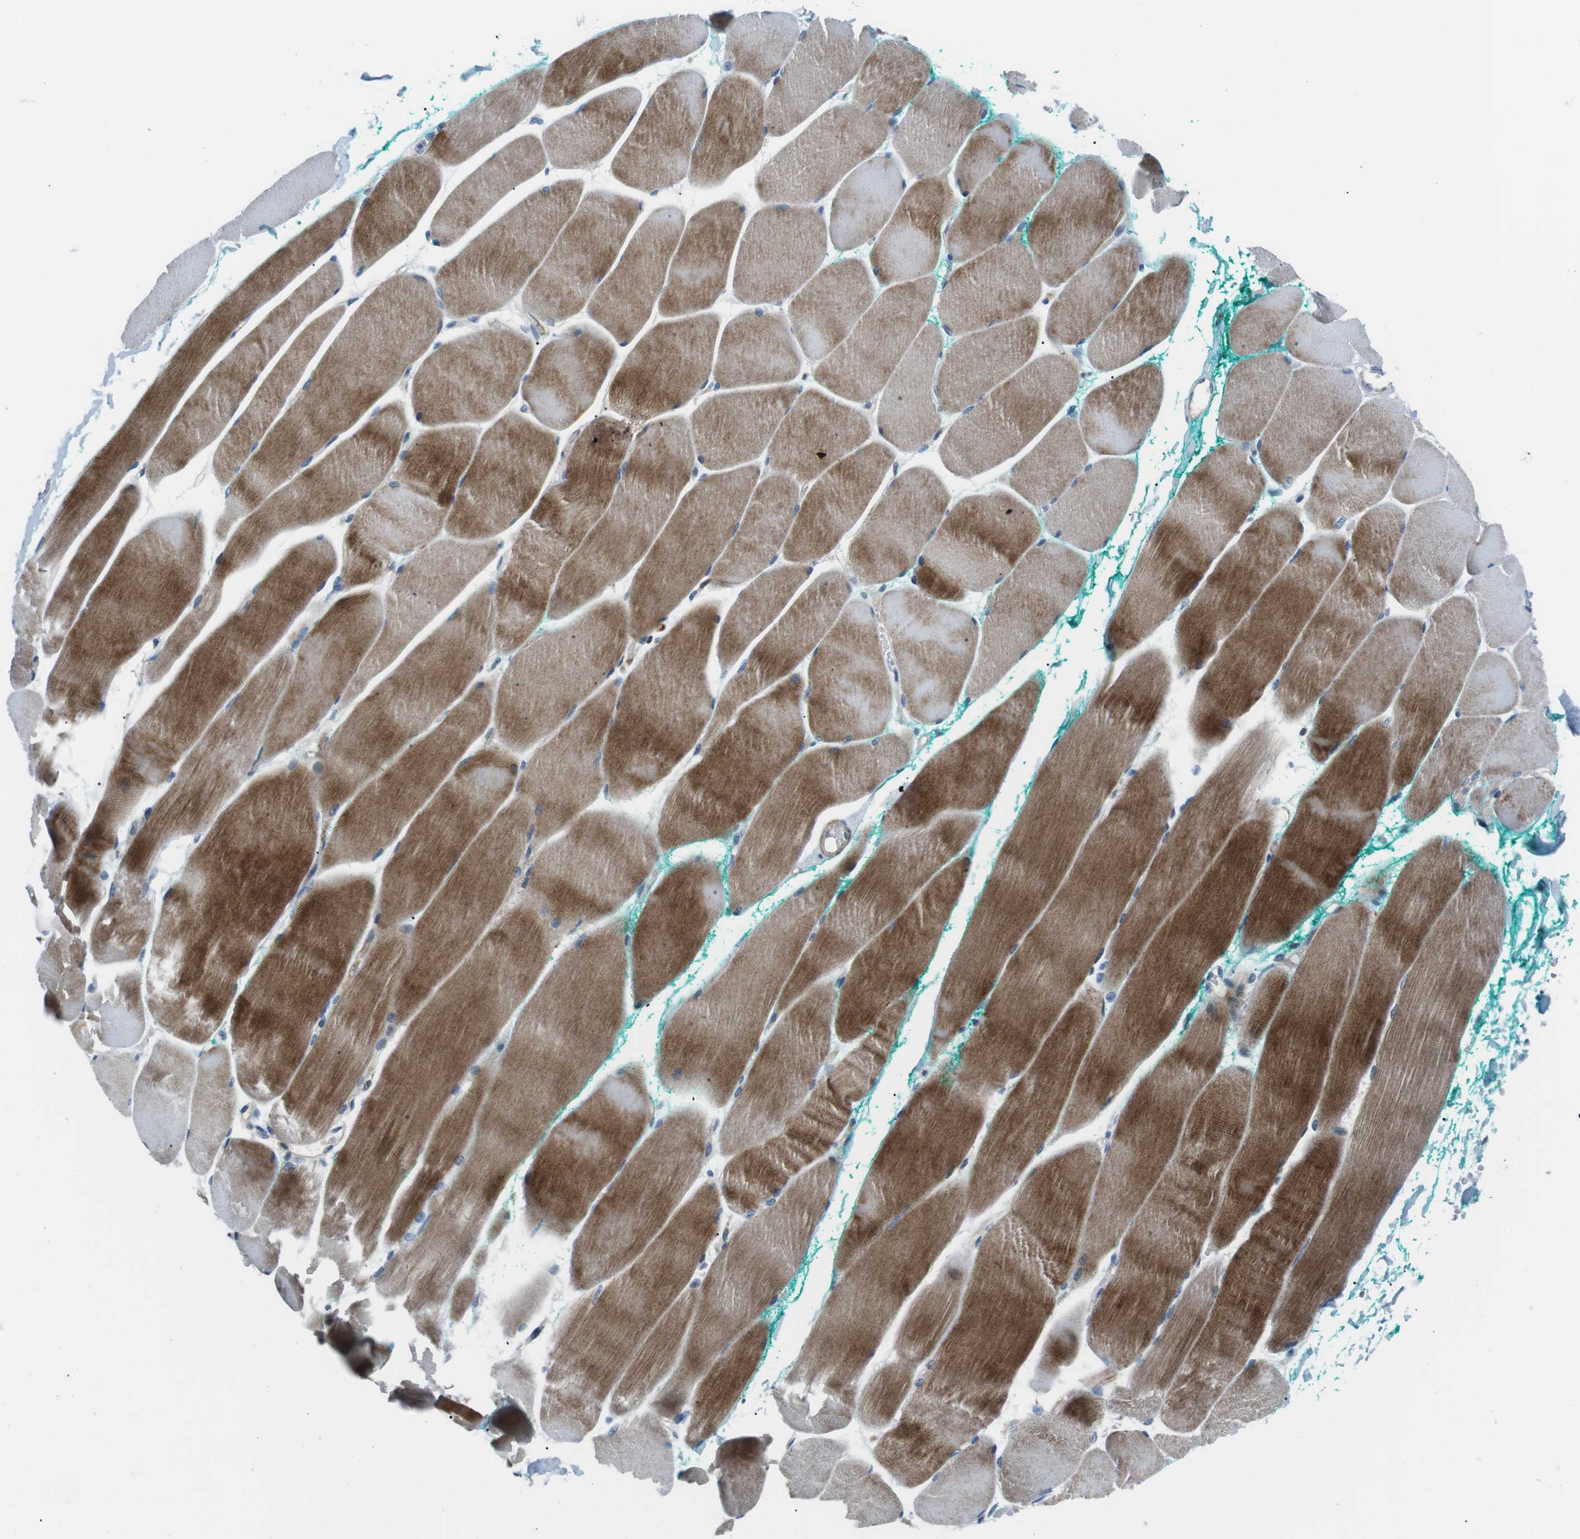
{"staining": {"intensity": "moderate", "quantity": "25%-75%", "location": "cytoplasmic/membranous"}, "tissue": "skeletal muscle", "cell_type": "Myocytes", "image_type": "normal", "snomed": [{"axis": "morphology", "description": "Normal tissue, NOS"}, {"axis": "morphology", "description": "Squamous cell carcinoma, NOS"}, {"axis": "topography", "description": "Skeletal muscle"}], "caption": "Protein staining reveals moderate cytoplasmic/membranous staining in approximately 25%-75% of myocytes in normal skeletal muscle.", "gene": "ARVCF", "patient": {"sex": "male", "age": 51}}